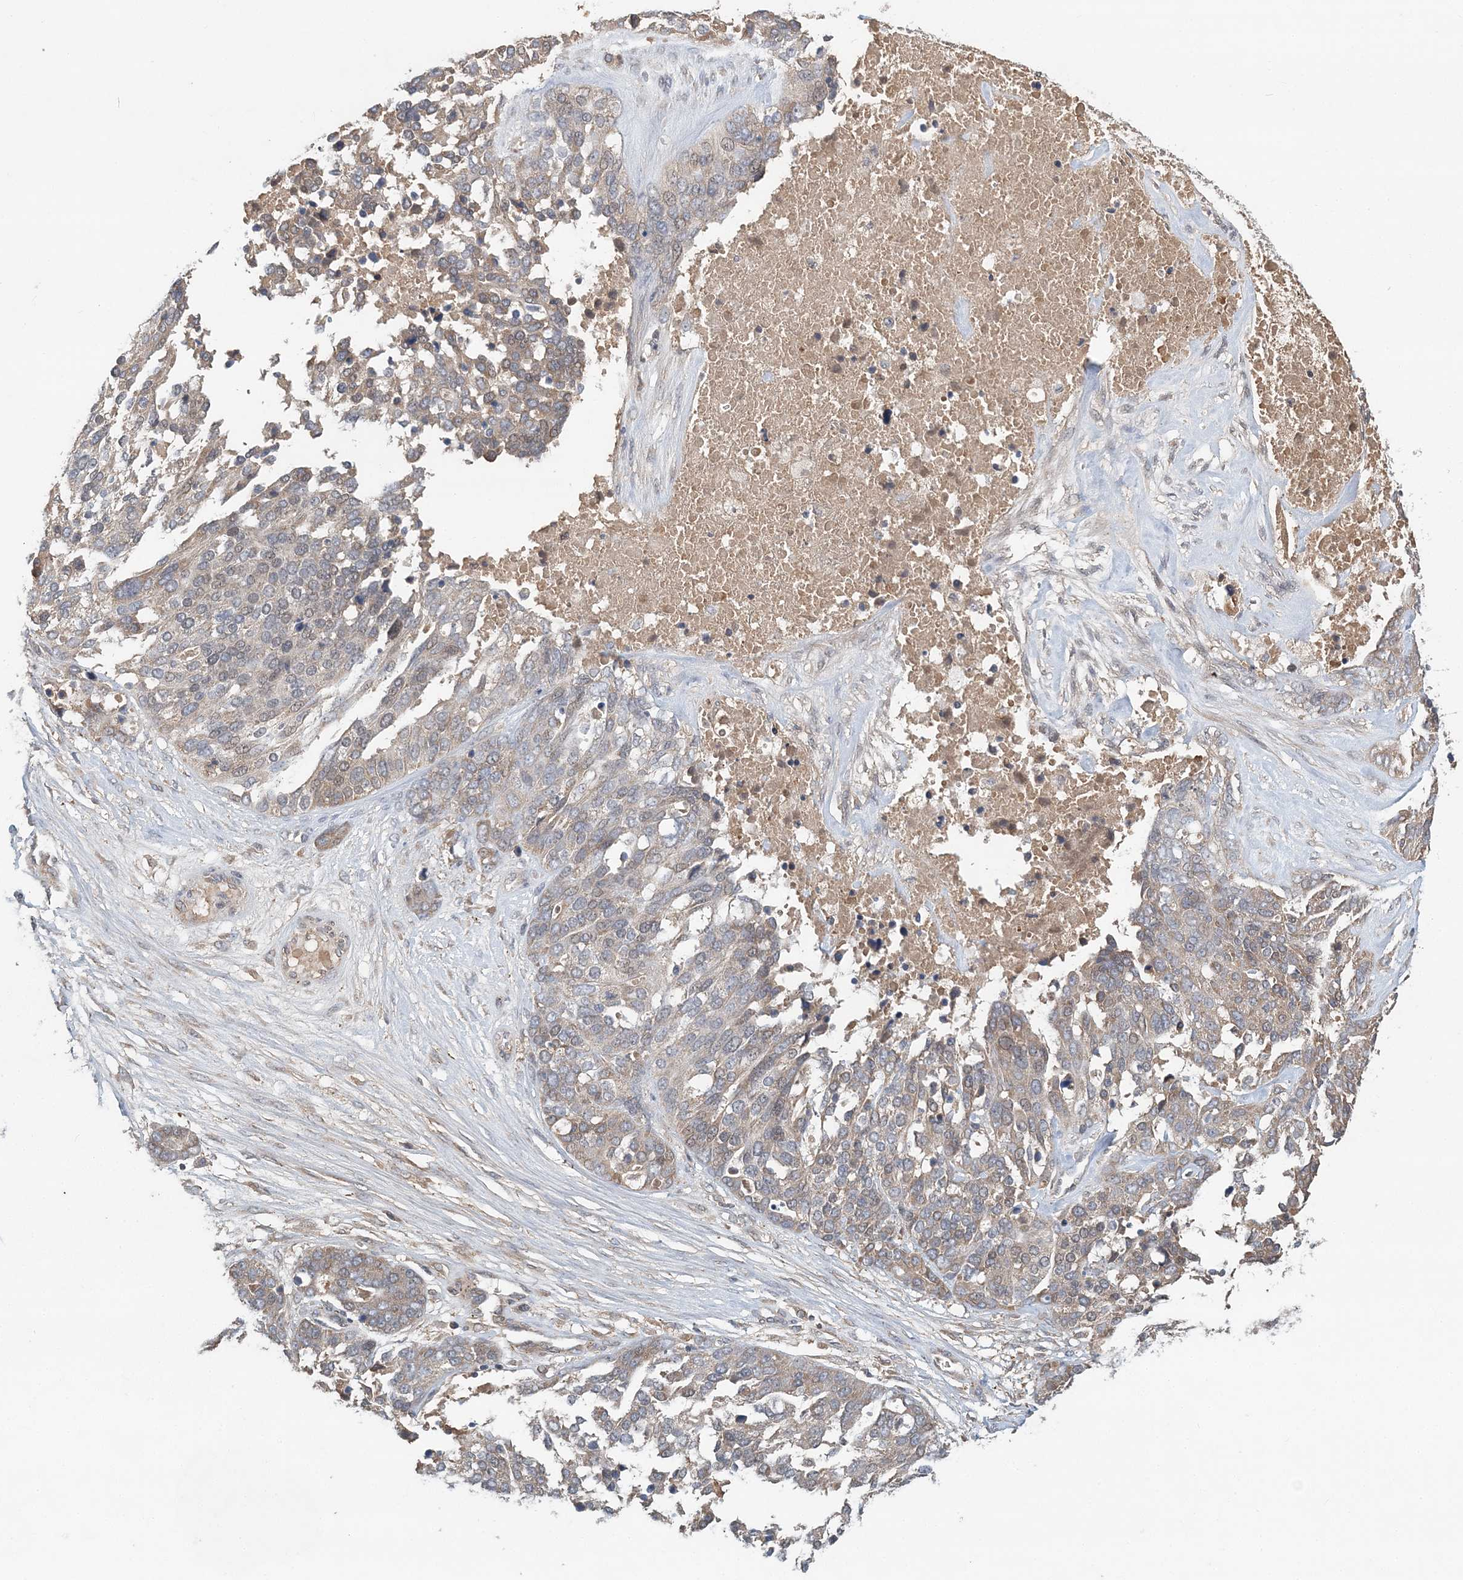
{"staining": {"intensity": "weak", "quantity": "<25%", "location": "cytoplasmic/membranous"}, "tissue": "ovarian cancer", "cell_type": "Tumor cells", "image_type": "cancer", "snomed": [{"axis": "morphology", "description": "Cystadenocarcinoma, serous, NOS"}, {"axis": "topography", "description": "Ovary"}], "caption": "Ovarian serous cystadenocarcinoma stained for a protein using IHC reveals no positivity tumor cells.", "gene": "SYCP3", "patient": {"sex": "female", "age": 44}}